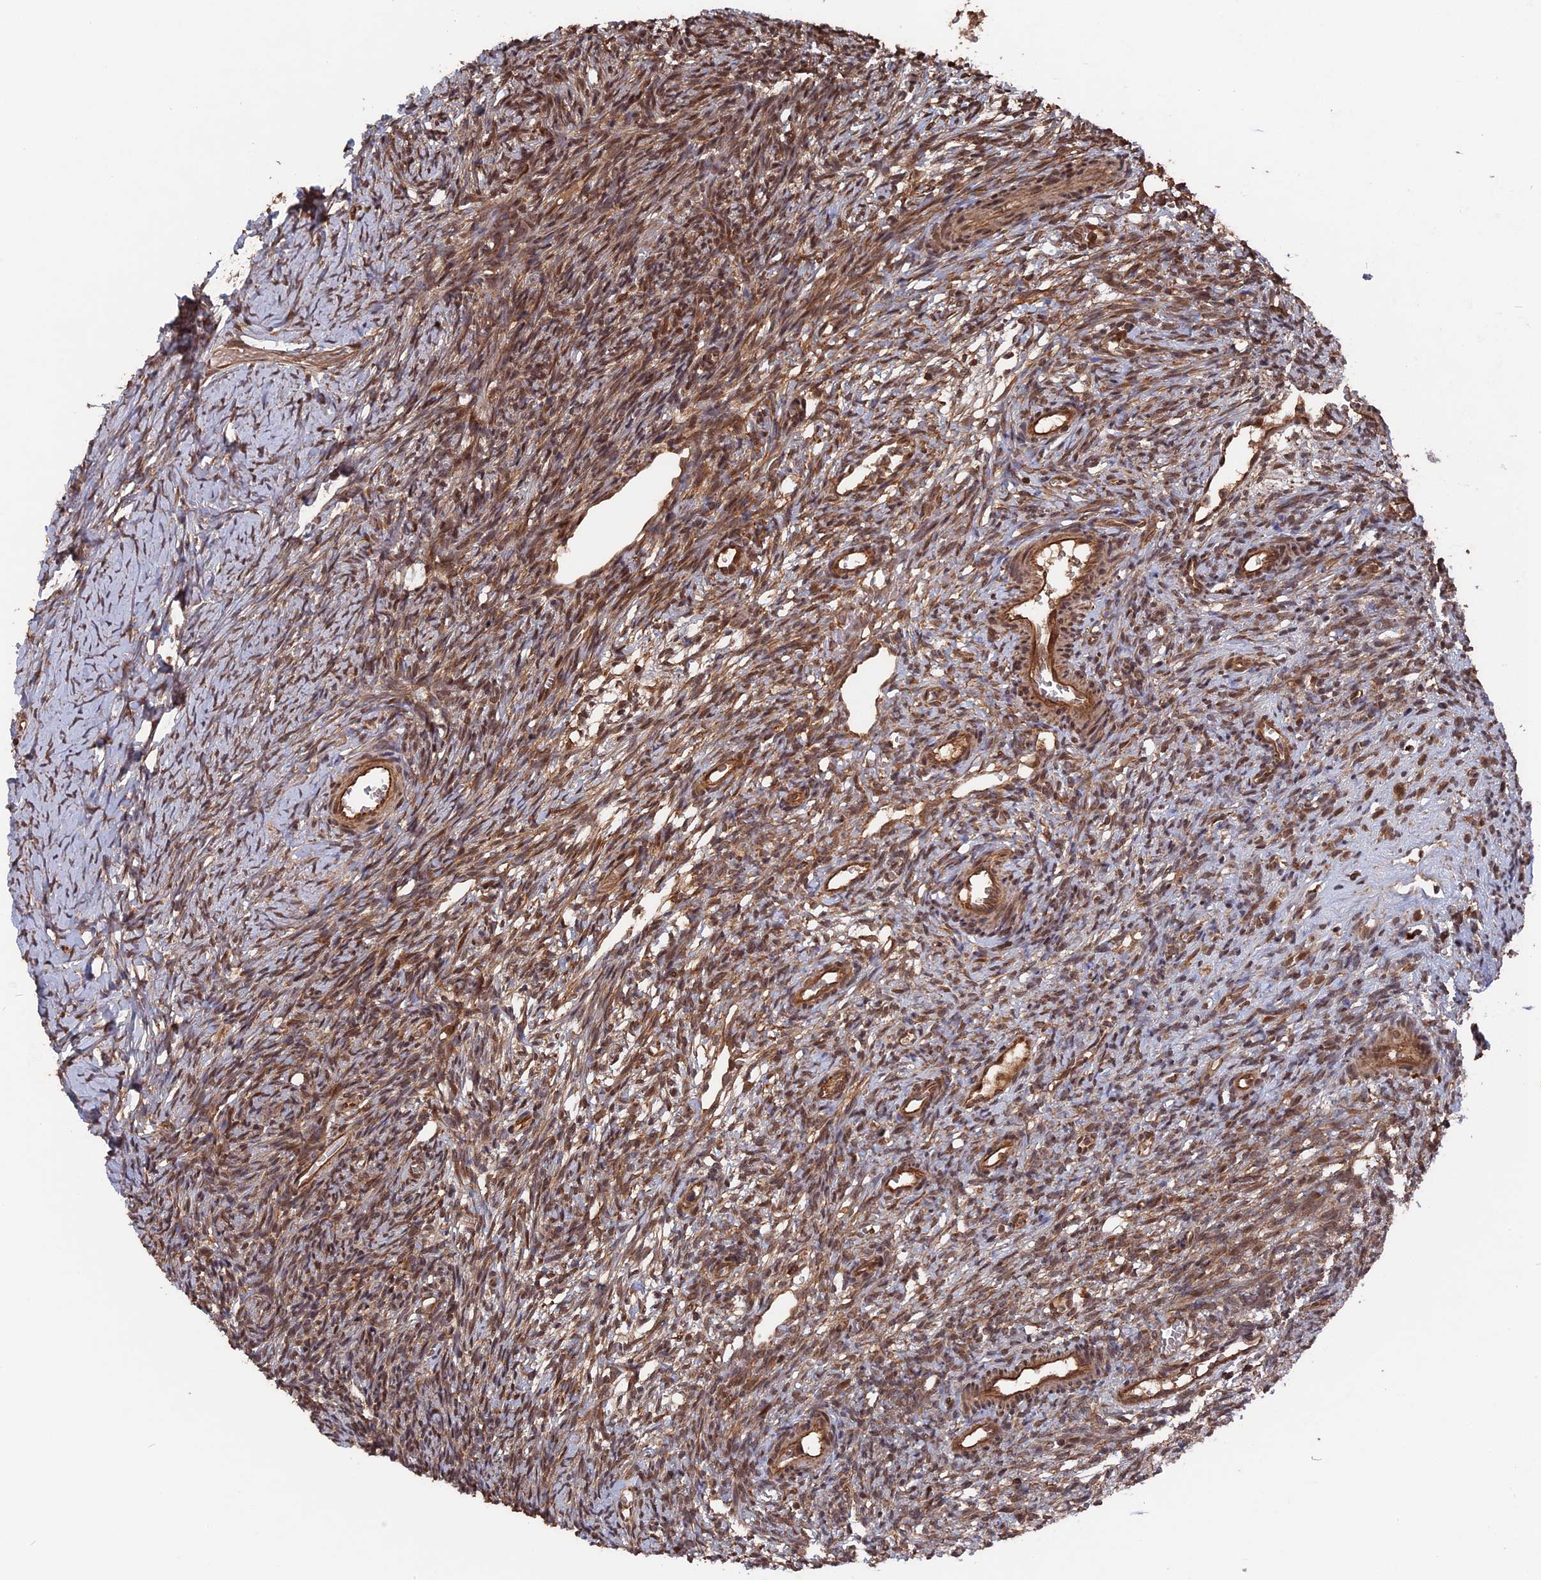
{"staining": {"intensity": "moderate", "quantity": ">75%", "location": "cytoplasmic/membranous,nuclear"}, "tissue": "ovary", "cell_type": "Ovarian stroma cells", "image_type": "normal", "snomed": [{"axis": "morphology", "description": "Normal tissue, NOS"}, {"axis": "topography", "description": "Ovary"}], "caption": "Protein positivity by immunohistochemistry (IHC) shows moderate cytoplasmic/membranous,nuclear positivity in about >75% of ovarian stroma cells in normal ovary.", "gene": "TELO2", "patient": {"sex": "female", "age": 39}}